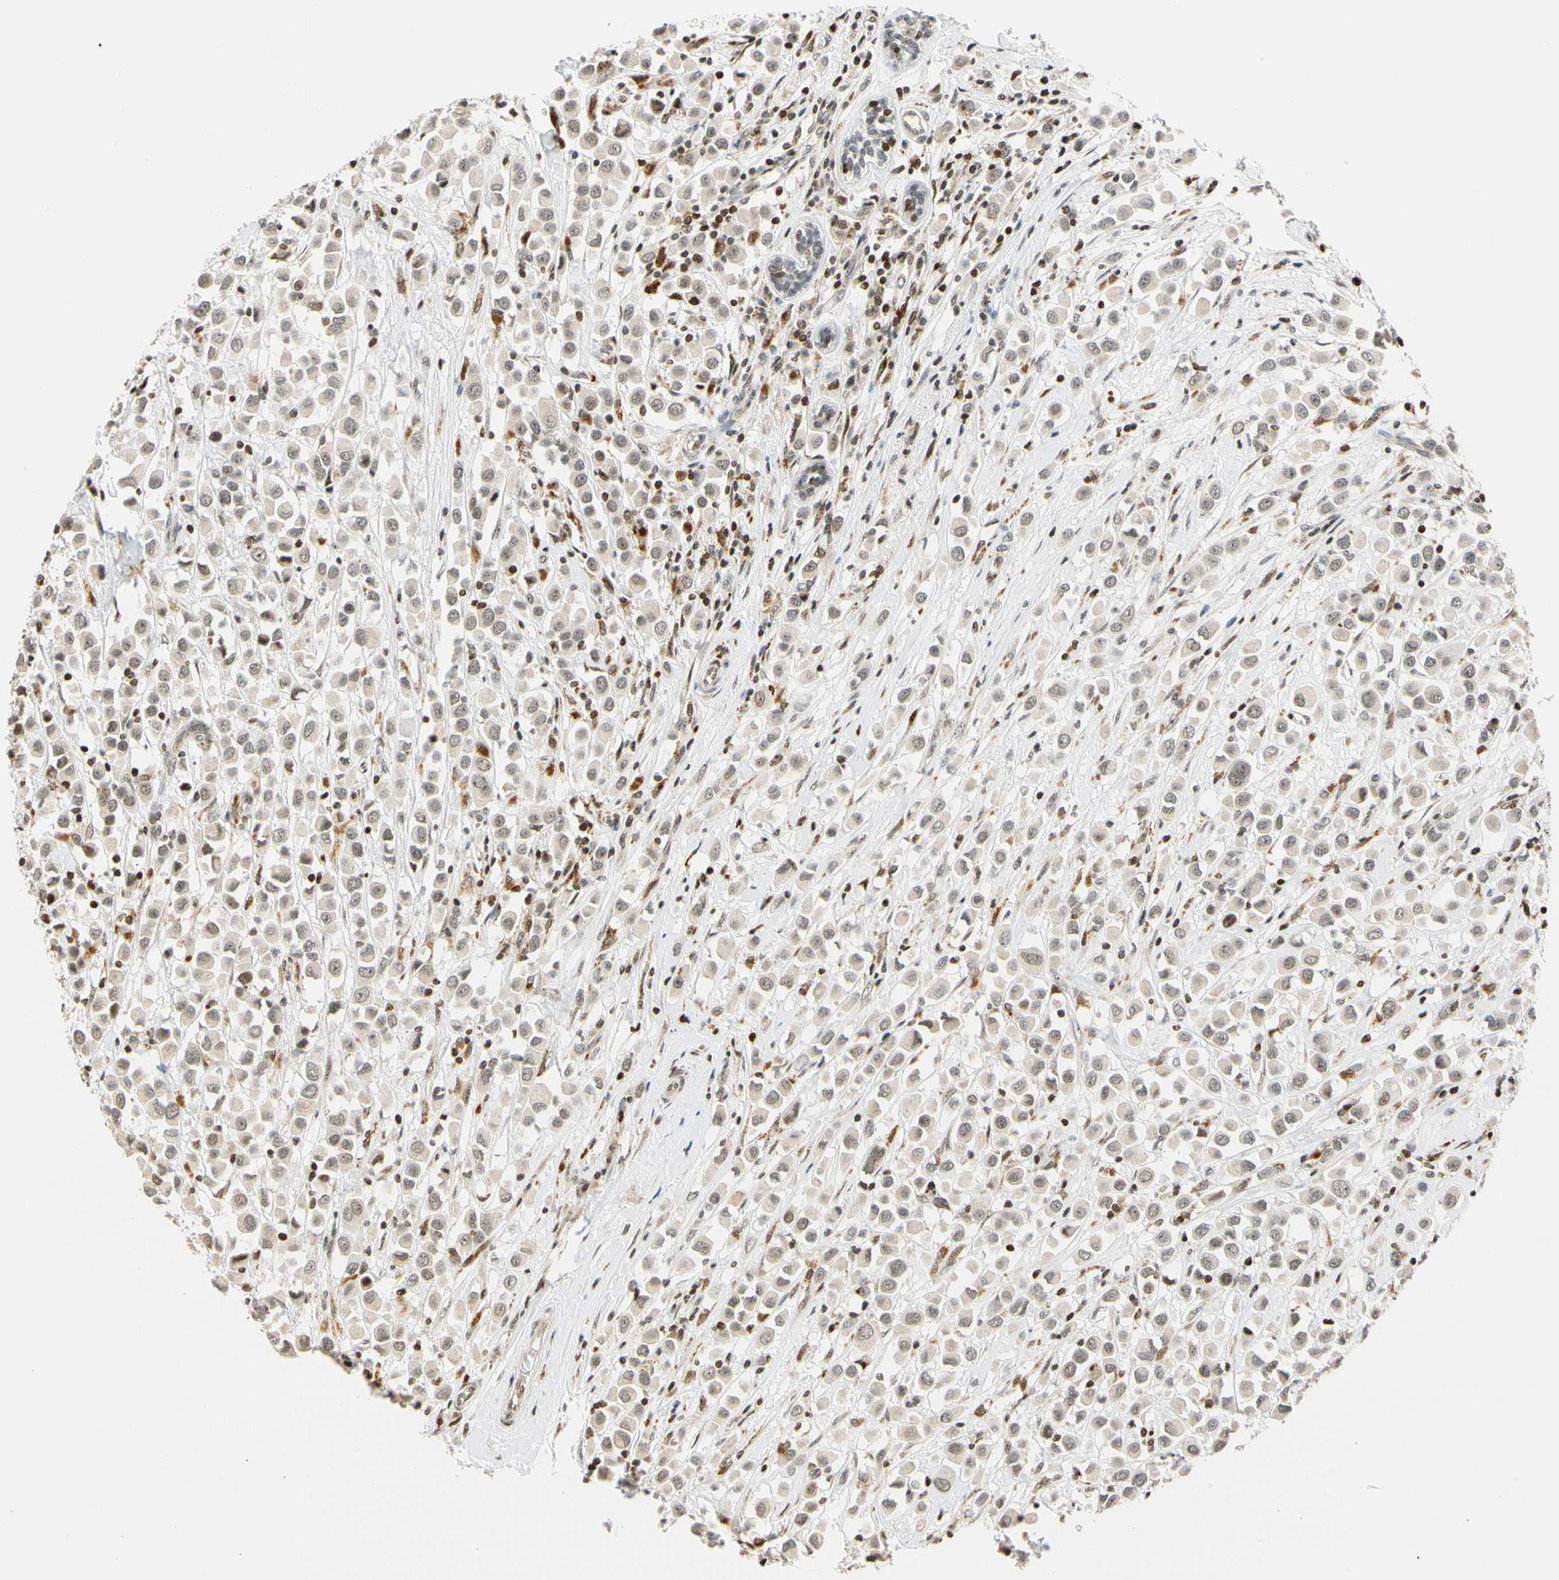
{"staining": {"intensity": "weak", "quantity": "<25%", "location": "cytoplasmic/membranous,nuclear"}, "tissue": "breast cancer", "cell_type": "Tumor cells", "image_type": "cancer", "snomed": [{"axis": "morphology", "description": "Duct carcinoma"}, {"axis": "topography", "description": "Breast"}], "caption": "Tumor cells are negative for protein expression in human breast cancer (invasive ductal carcinoma).", "gene": "CDK7", "patient": {"sex": "female", "age": 61}}